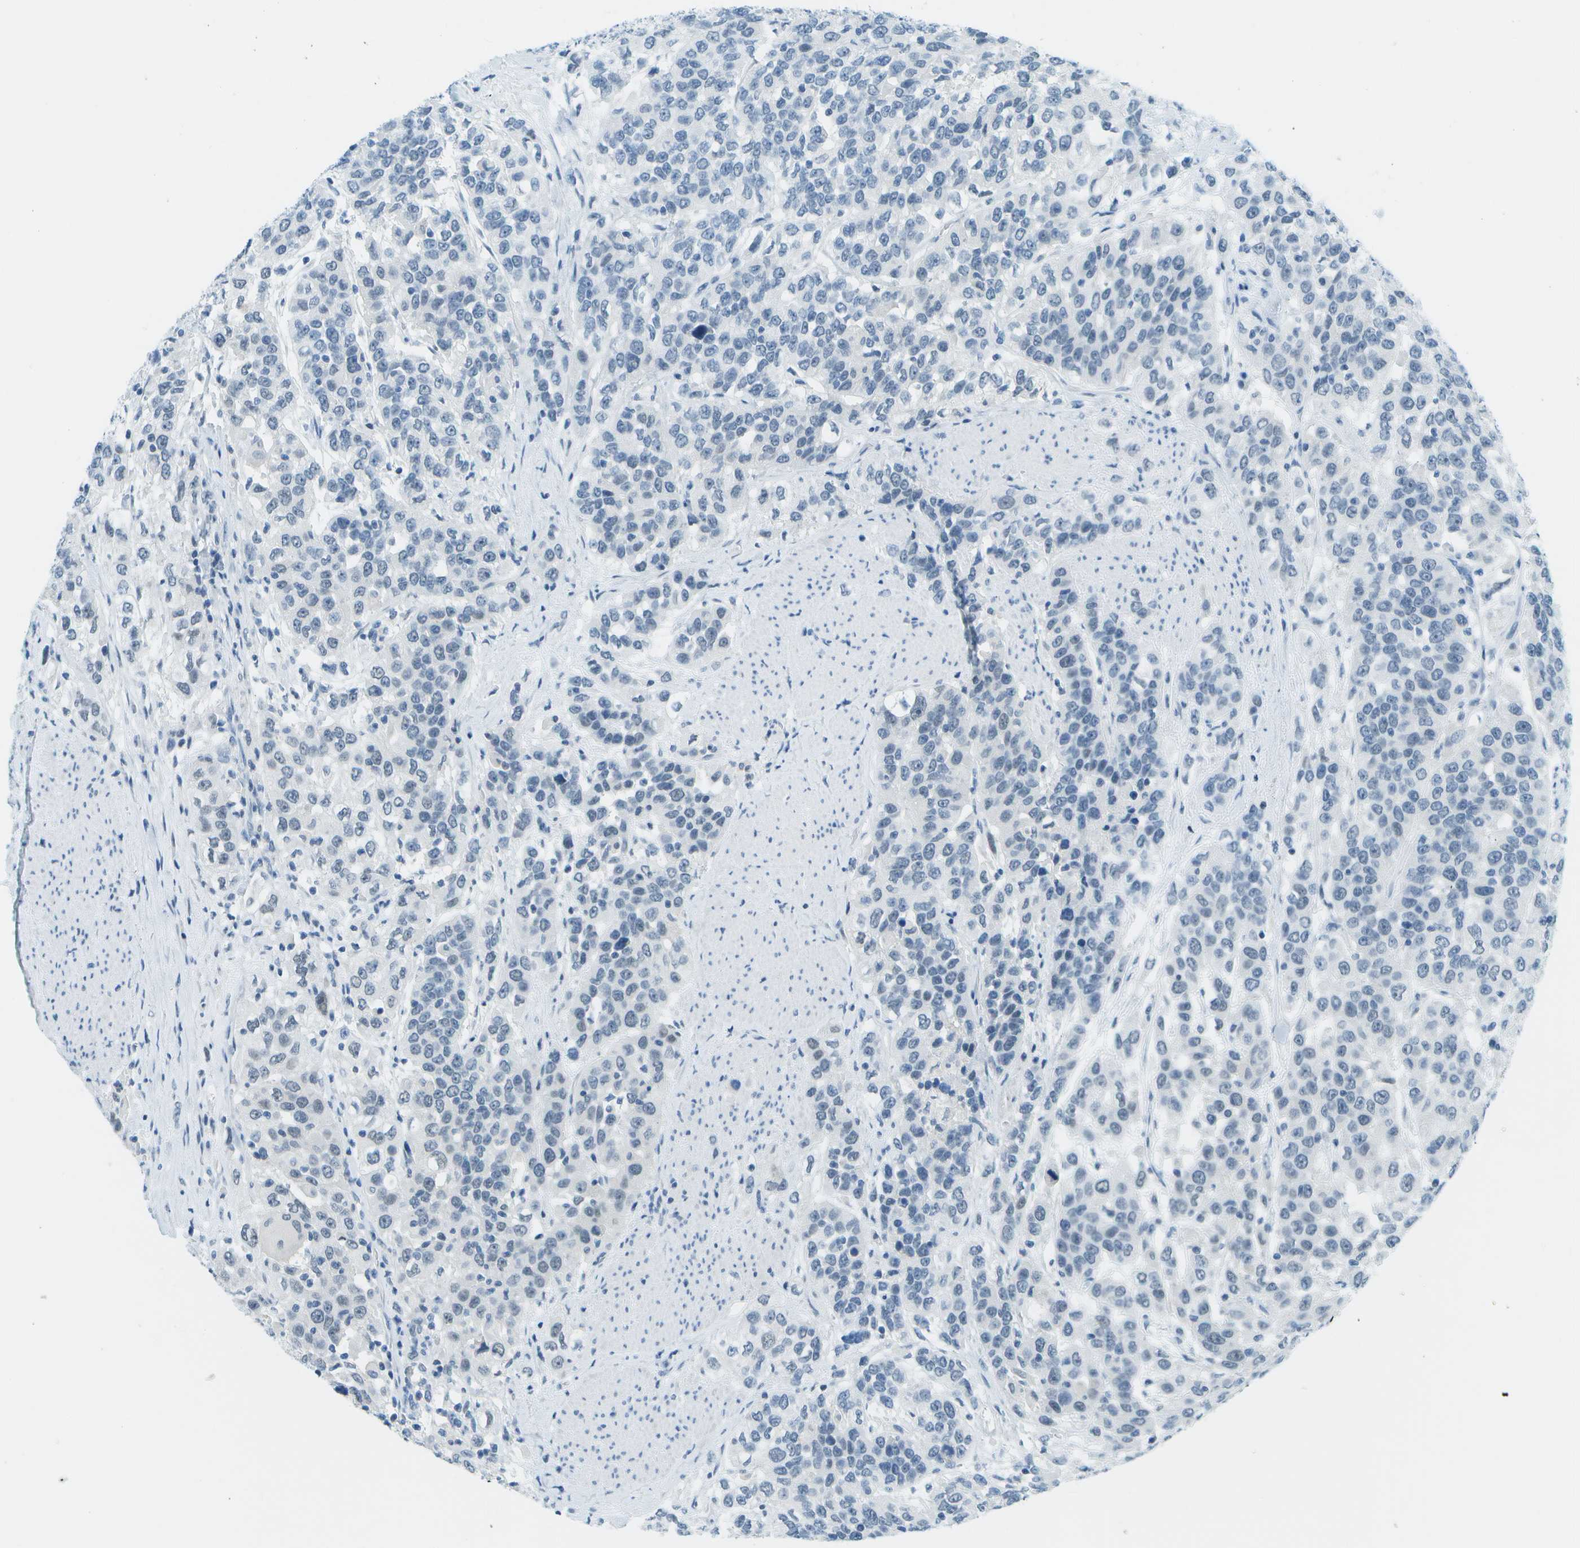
{"staining": {"intensity": "negative", "quantity": "none", "location": "none"}, "tissue": "urothelial cancer", "cell_type": "Tumor cells", "image_type": "cancer", "snomed": [{"axis": "morphology", "description": "Urothelial carcinoma, High grade"}, {"axis": "topography", "description": "Urinary bladder"}], "caption": "The image exhibits no staining of tumor cells in urothelial cancer.", "gene": "NEK11", "patient": {"sex": "female", "age": 80}}